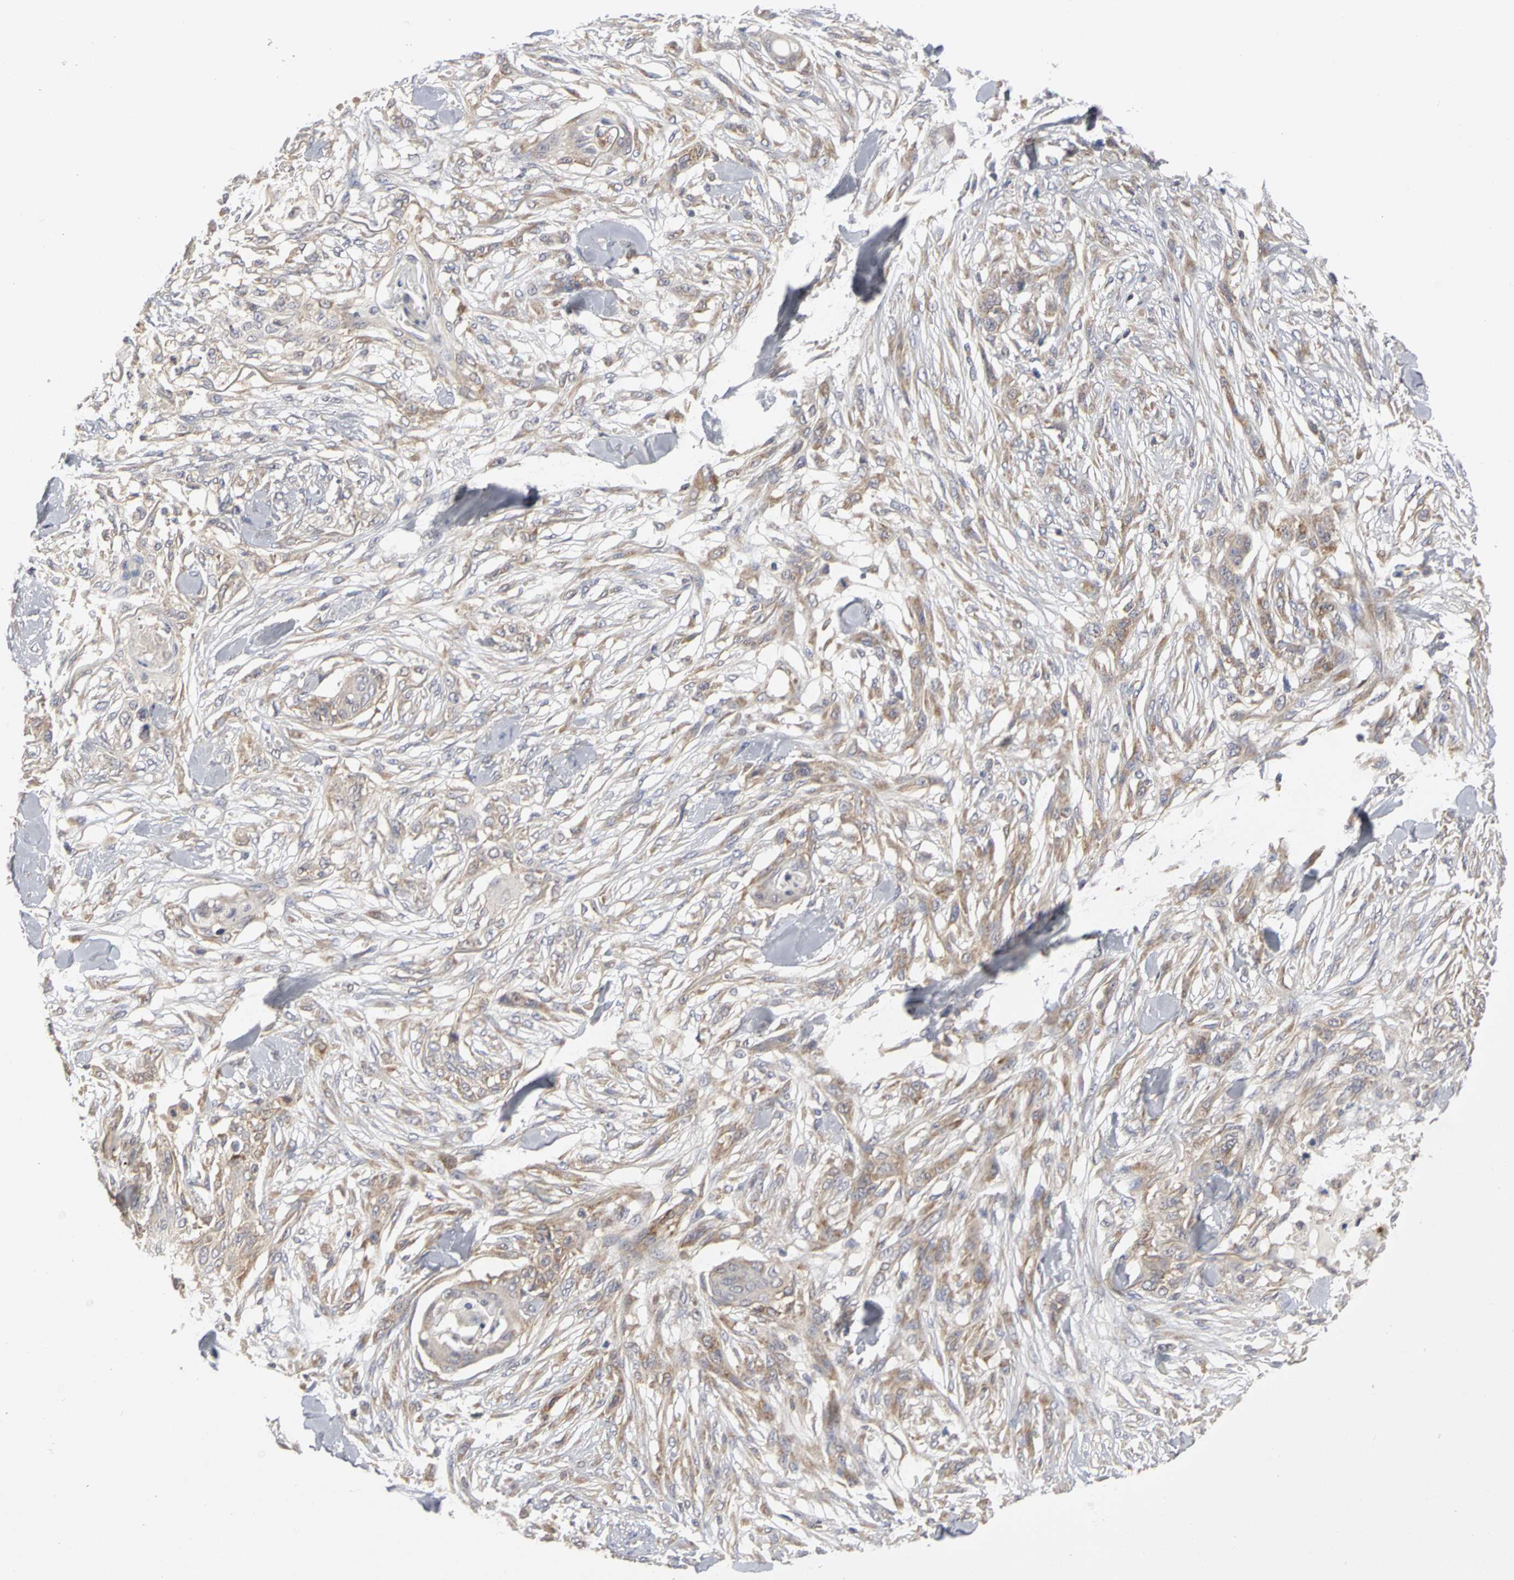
{"staining": {"intensity": "moderate", "quantity": "25%-75%", "location": "cytoplasmic/membranous"}, "tissue": "skin cancer", "cell_type": "Tumor cells", "image_type": "cancer", "snomed": [{"axis": "morphology", "description": "Normal tissue, NOS"}, {"axis": "morphology", "description": "Squamous cell carcinoma, NOS"}, {"axis": "topography", "description": "Skin"}], "caption": "Protein expression analysis of human skin cancer (squamous cell carcinoma) reveals moderate cytoplasmic/membranous expression in approximately 25%-75% of tumor cells.", "gene": "IRAK1", "patient": {"sex": "female", "age": 59}}